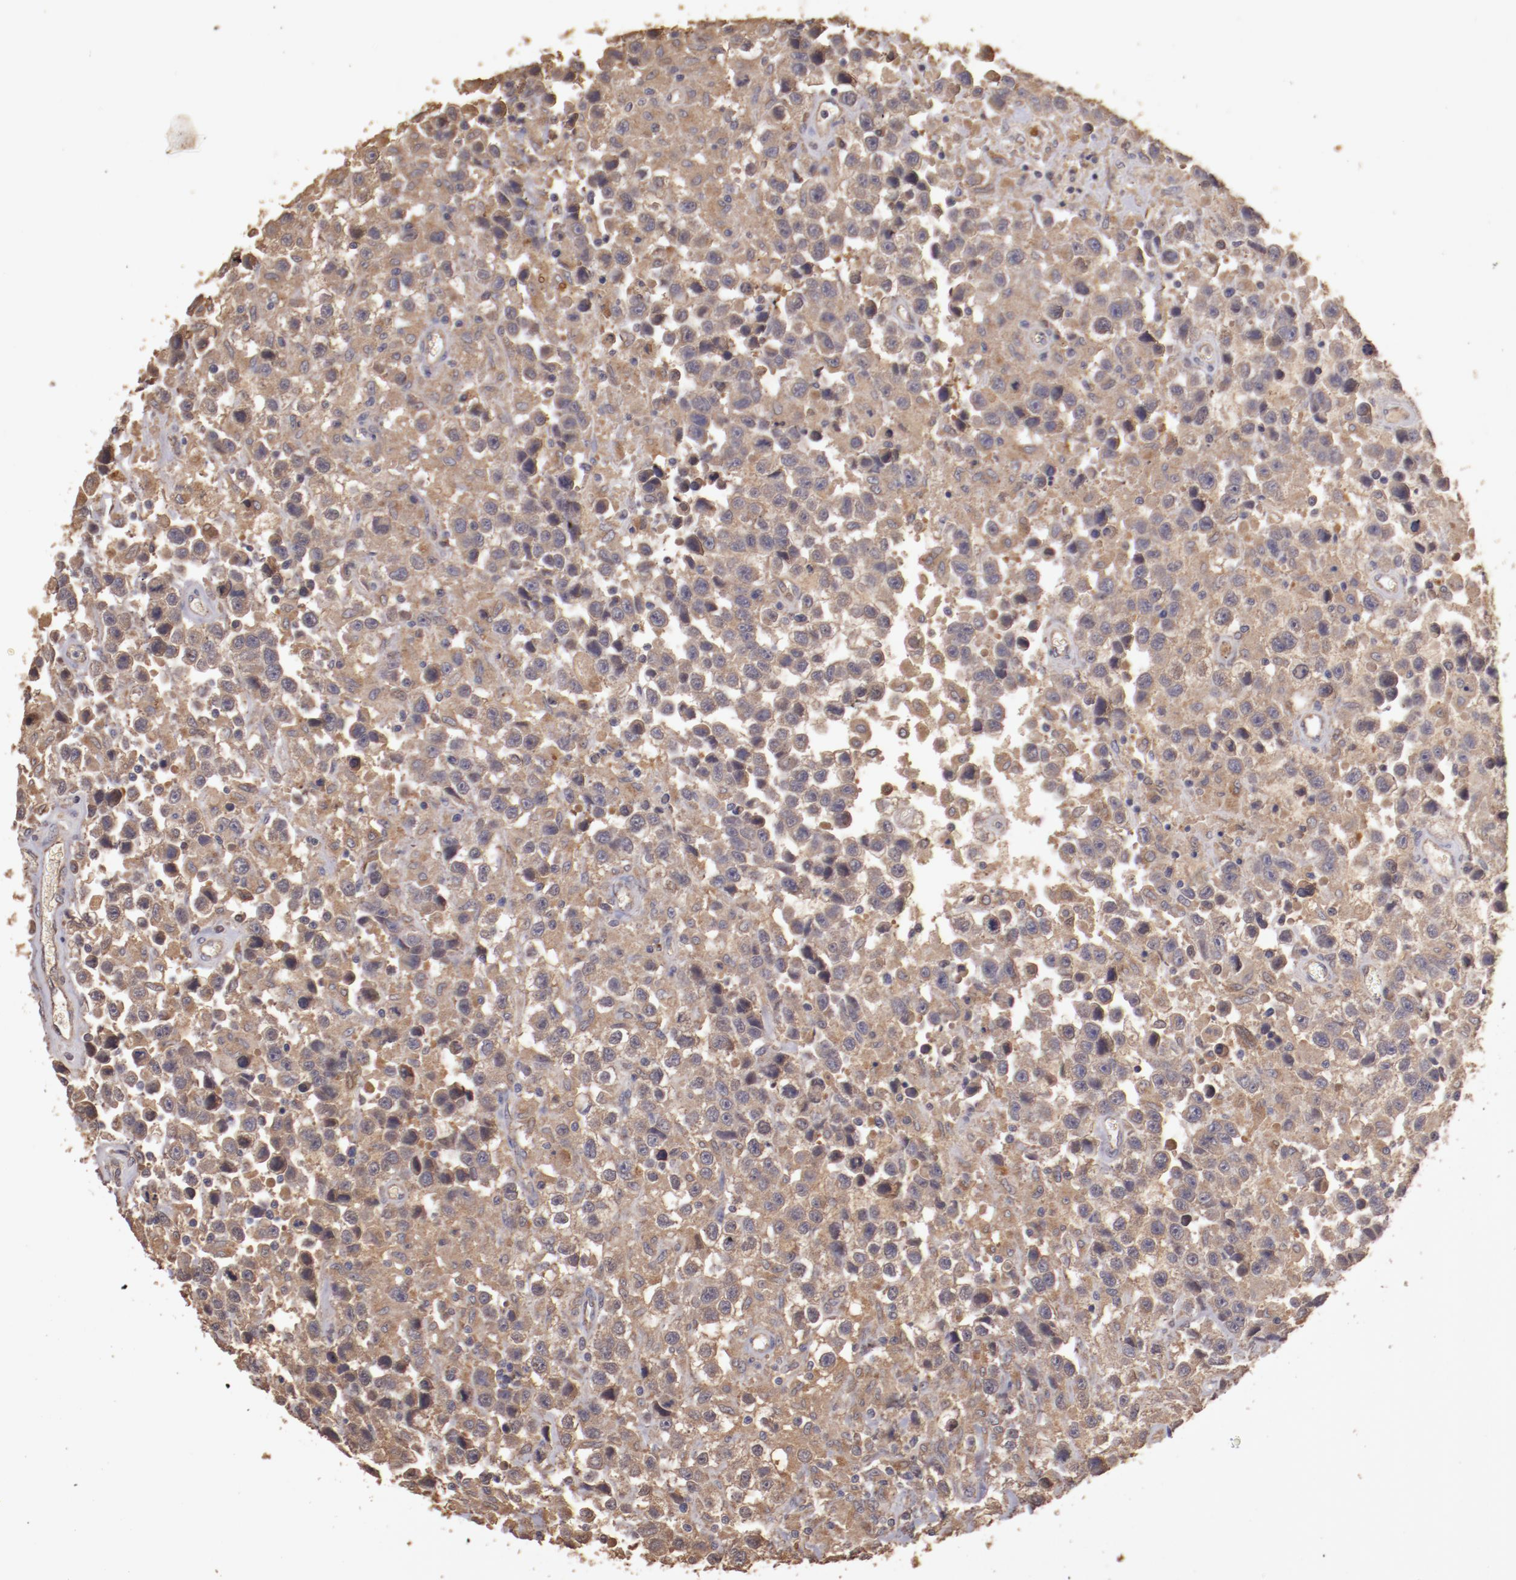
{"staining": {"intensity": "moderate", "quantity": ">75%", "location": "cytoplasmic/membranous"}, "tissue": "testis cancer", "cell_type": "Tumor cells", "image_type": "cancer", "snomed": [{"axis": "morphology", "description": "Seminoma, NOS"}, {"axis": "topography", "description": "Testis"}], "caption": "Immunohistochemical staining of human testis cancer (seminoma) shows medium levels of moderate cytoplasmic/membranous staining in about >75% of tumor cells.", "gene": "SRRD", "patient": {"sex": "male", "age": 43}}